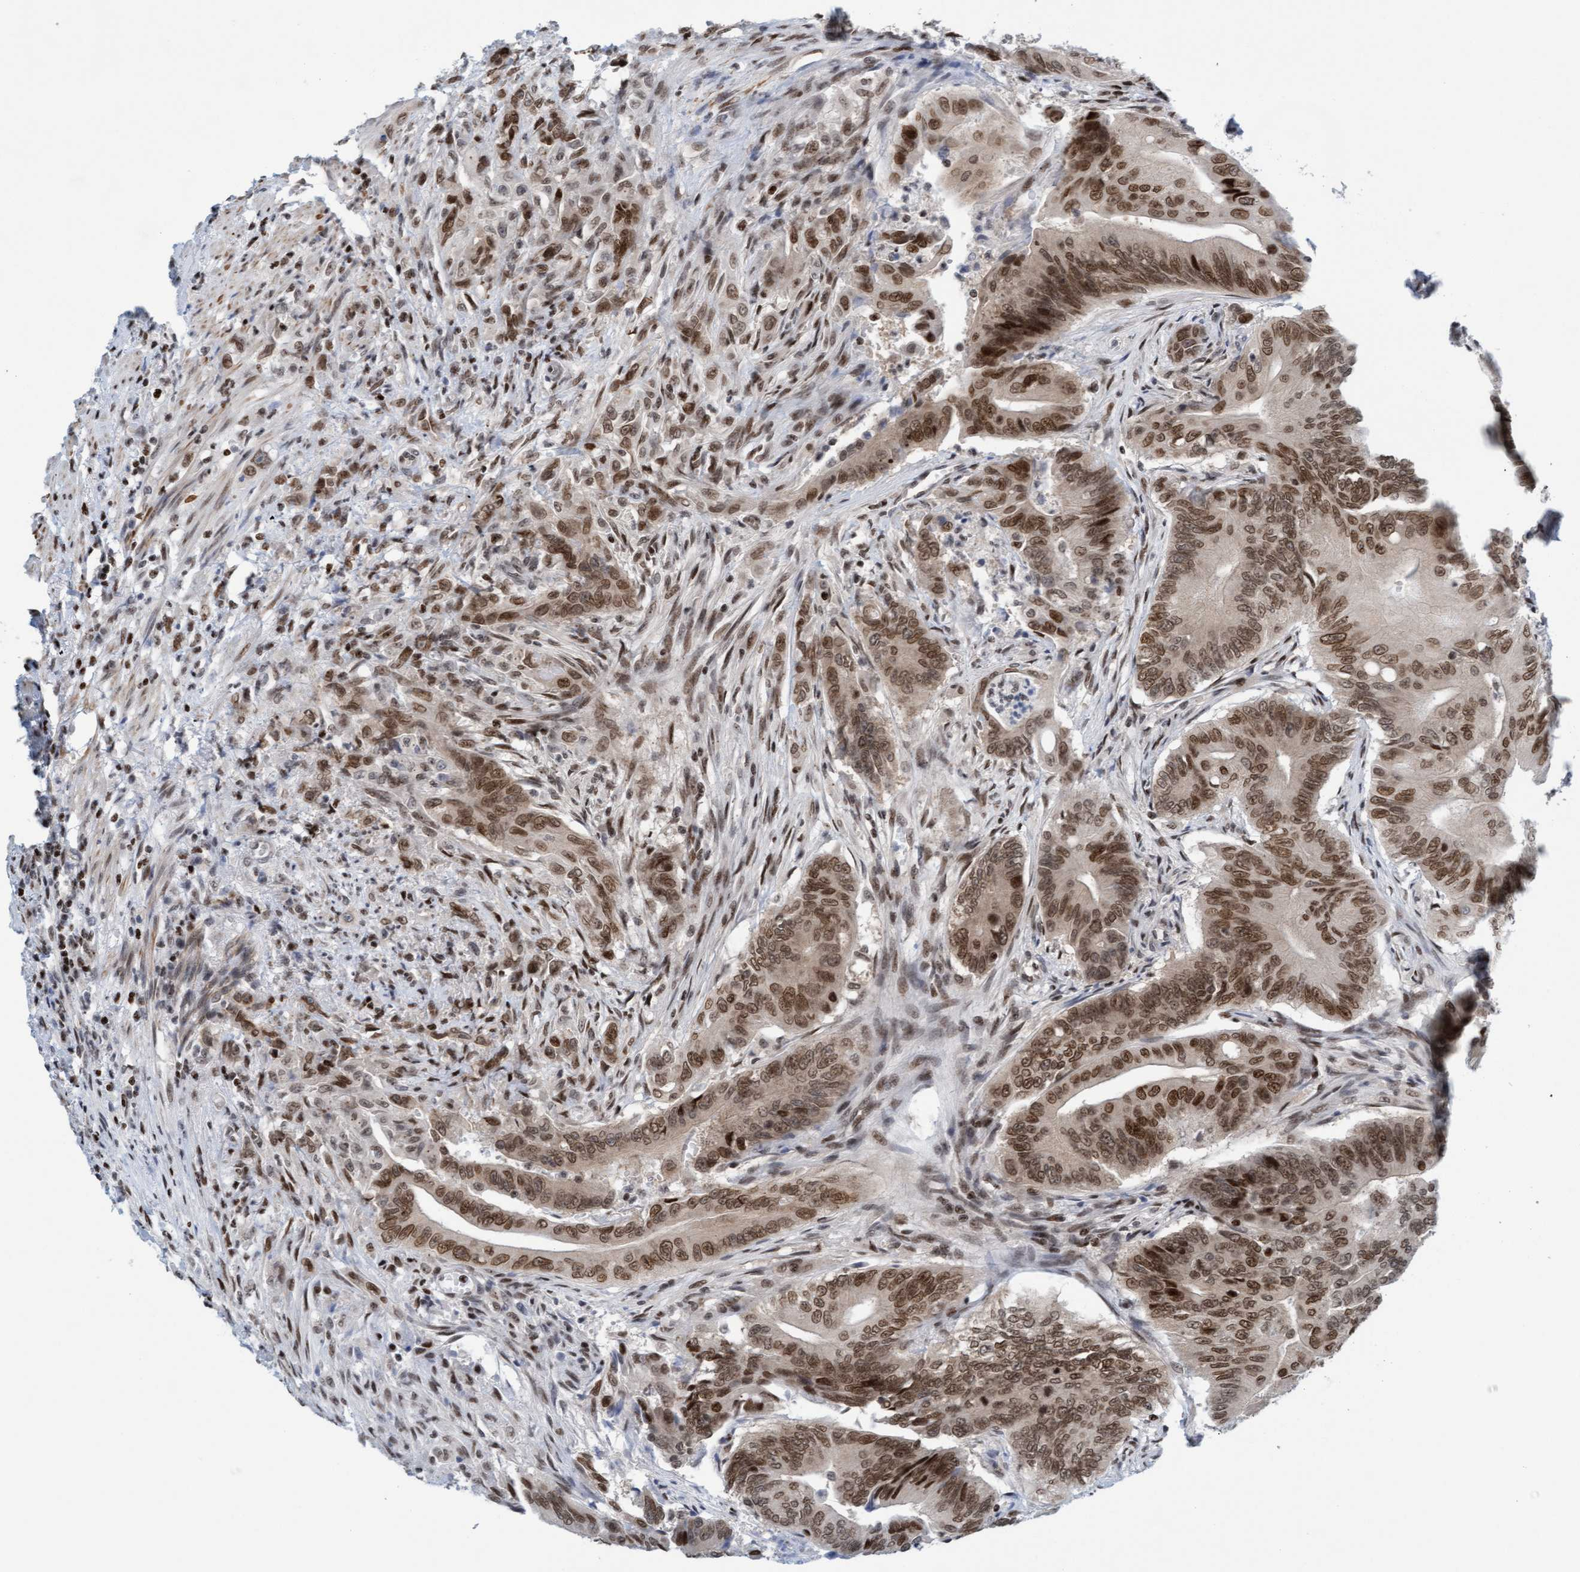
{"staining": {"intensity": "moderate", "quantity": ">75%", "location": "nuclear"}, "tissue": "colorectal cancer", "cell_type": "Tumor cells", "image_type": "cancer", "snomed": [{"axis": "morphology", "description": "Adenoma, NOS"}, {"axis": "morphology", "description": "Adenocarcinoma, NOS"}, {"axis": "topography", "description": "Colon"}], "caption": "IHC photomicrograph of human colorectal cancer stained for a protein (brown), which exhibits medium levels of moderate nuclear staining in approximately >75% of tumor cells.", "gene": "GLRX2", "patient": {"sex": "male", "age": 79}}